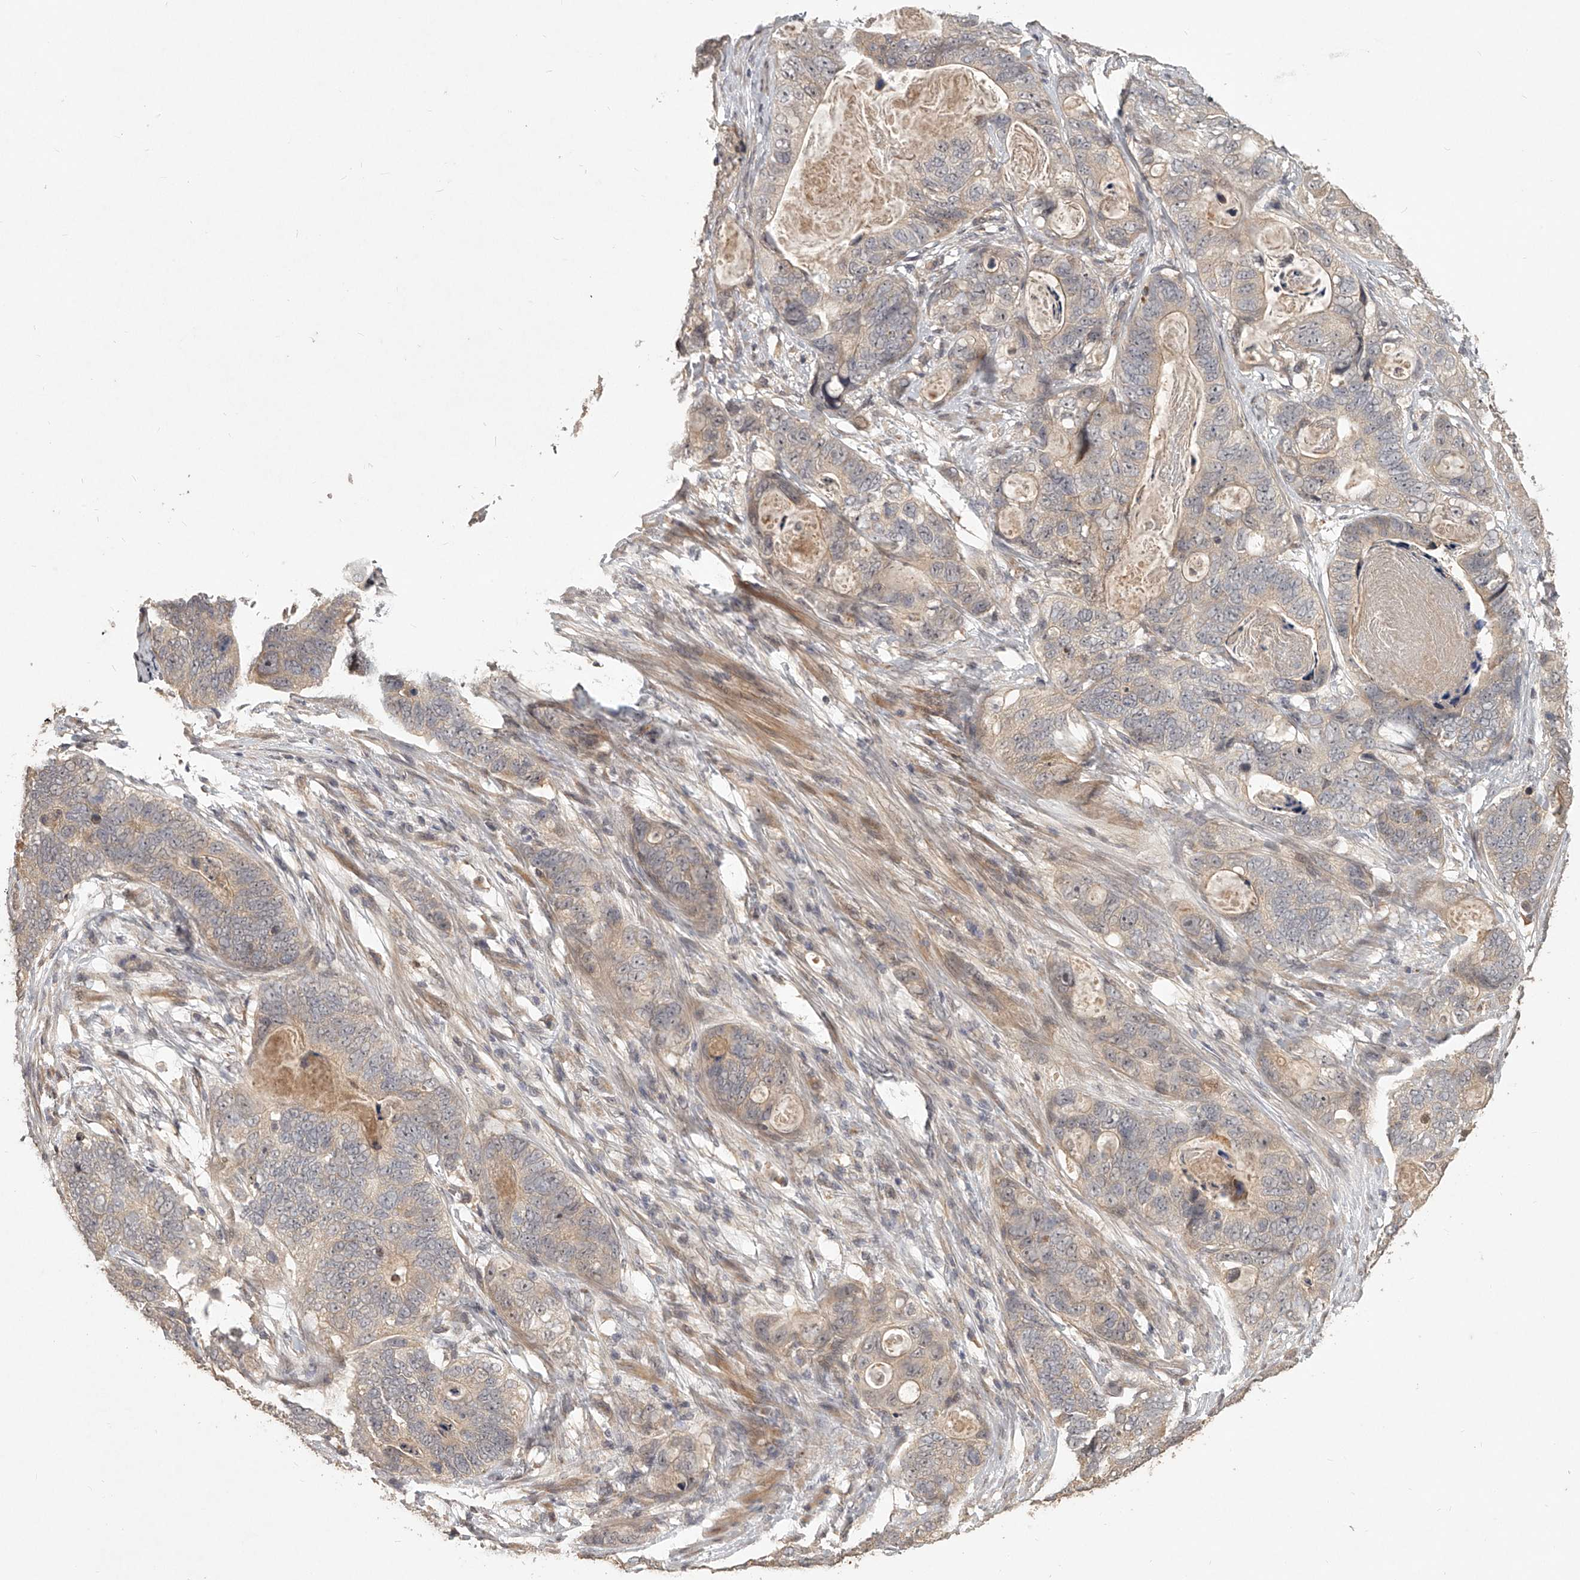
{"staining": {"intensity": "weak", "quantity": "25%-75%", "location": "cytoplasmic/membranous"}, "tissue": "stomach cancer", "cell_type": "Tumor cells", "image_type": "cancer", "snomed": [{"axis": "morphology", "description": "Normal tissue, NOS"}, {"axis": "morphology", "description": "Adenocarcinoma, NOS"}, {"axis": "topography", "description": "Stomach"}], "caption": "Immunohistochemical staining of stomach cancer (adenocarcinoma) exhibits low levels of weak cytoplasmic/membranous protein positivity in approximately 25%-75% of tumor cells.", "gene": "SLC37A1", "patient": {"sex": "female", "age": 89}}